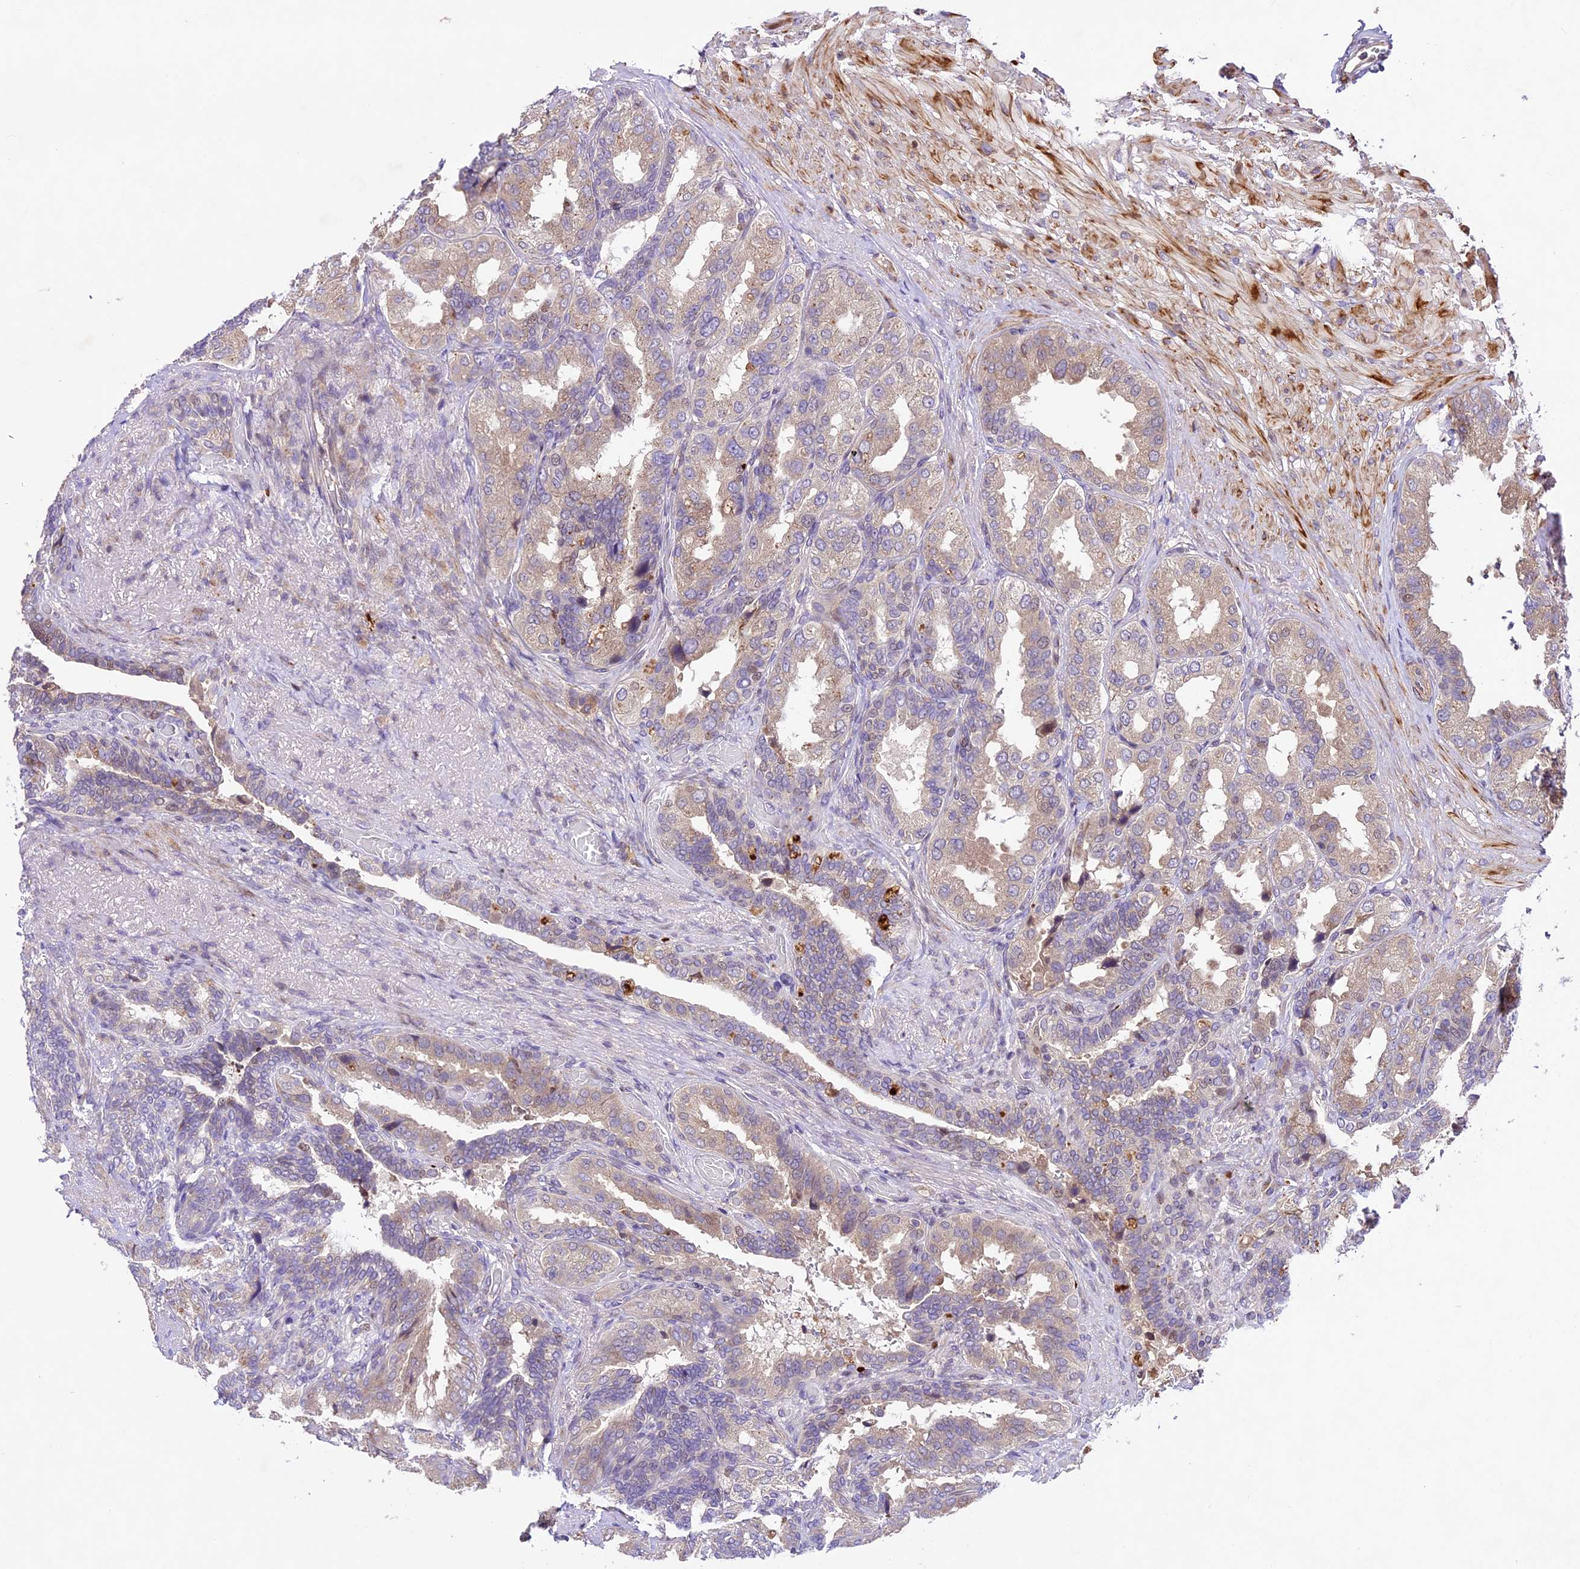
{"staining": {"intensity": "weak", "quantity": "<25%", "location": "cytoplasmic/membranous"}, "tissue": "seminal vesicle", "cell_type": "Glandular cells", "image_type": "normal", "snomed": [{"axis": "morphology", "description": "Normal tissue, NOS"}, {"axis": "topography", "description": "Seminal veicle"}, {"axis": "topography", "description": "Peripheral nerve tissue"}], "caption": "Glandular cells show no significant protein staining in benign seminal vesicle. (Brightfield microscopy of DAB IHC at high magnification).", "gene": "CCSER1", "patient": {"sex": "male", "age": 63}}